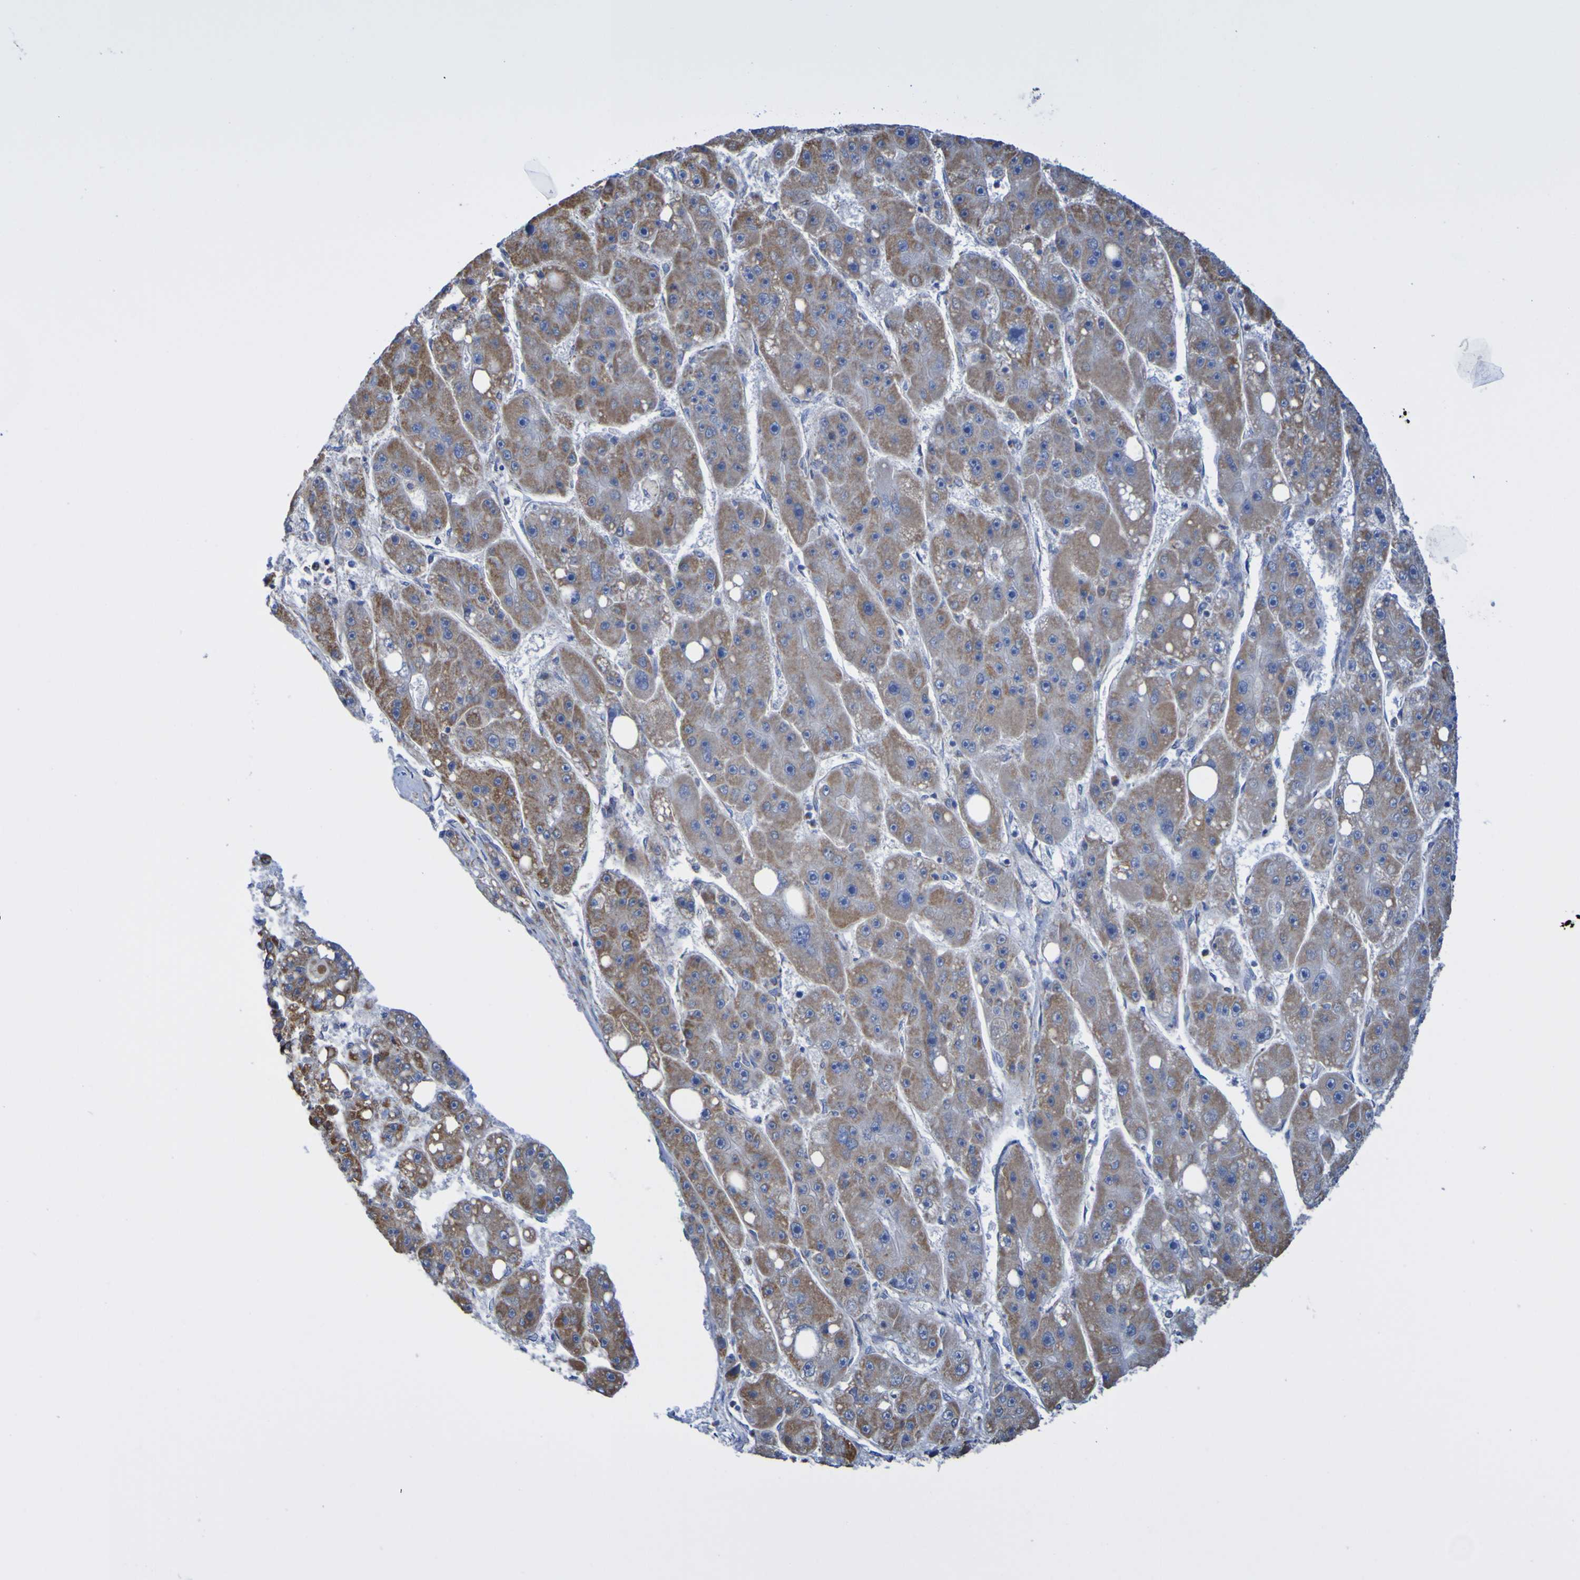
{"staining": {"intensity": "moderate", "quantity": ">75%", "location": "cytoplasmic/membranous"}, "tissue": "liver cancer", "cell_type": "Tumor cells", "image_type": "cancer", "snomed": [{"axis": "morphology", "description": "Carcinoma, Hepatocellular, NOS"}, {"axis": "topography", "description": "Liver"}], "caption": "Hepatocellular carcinoma (liver) was stained to show a protein in brown. There is medium levels of moderate cytoplasmic/membranous staining in approximately >75% of tumor cells.", "gene": "CNTN2", "patient": {"sex": "female", "age": 61}}